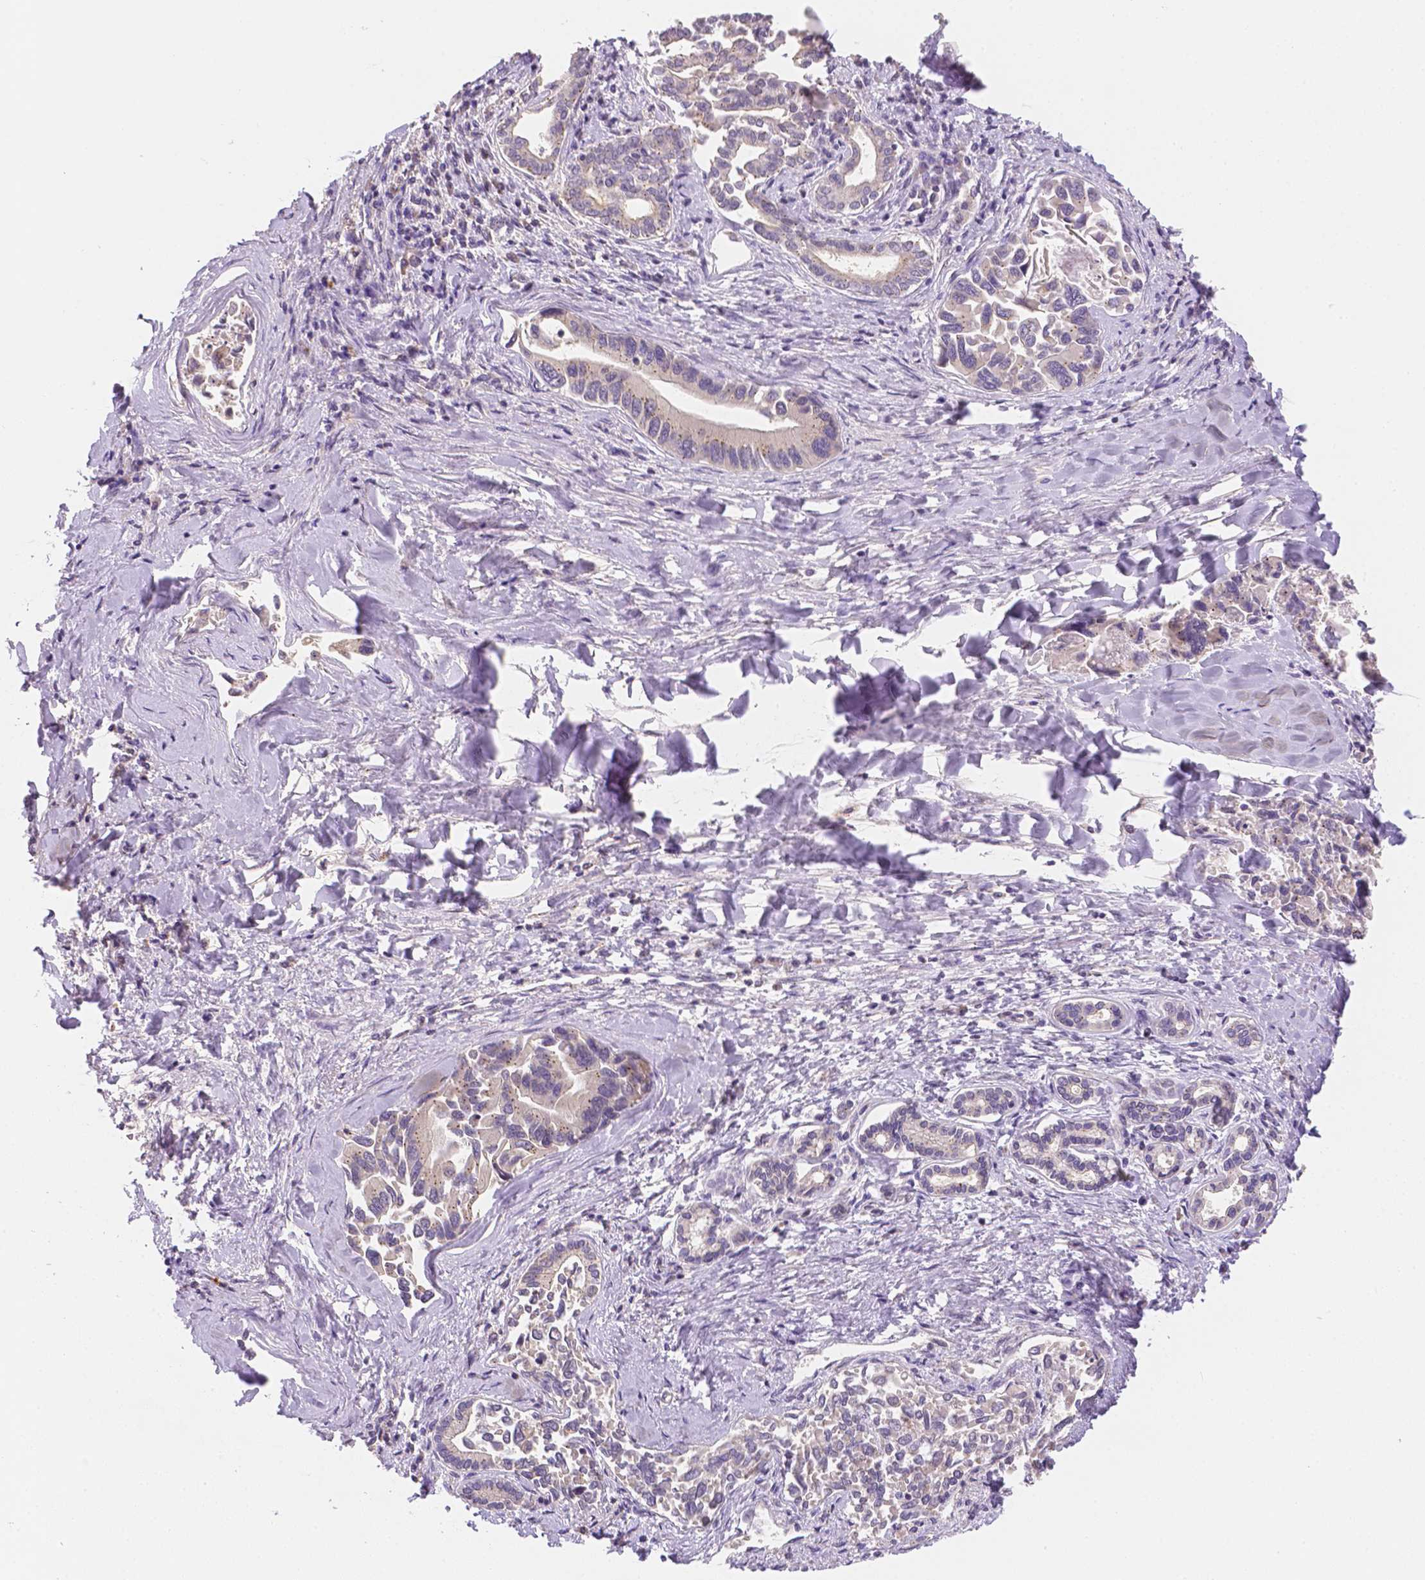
{"staining": {"intensity": "negative", "quantity": "none", "location": "none"}, "tissue": "liver cancer", "cell_type": "Tumor cells", "image_type": "cancer", "snomed": [{"axis": "morphology", "description": "Cholangiocarcinoma"}, {"axis": "topography", "description": "Liver"}], "caption": "Immunohistochemistry (IHC) histopathology image of human liver cancer (cholangiocarcinoma) stained for a protein (brown), which displays no expression in tumor cells. (DAB immunohistochemistry (IHC) visualized using brightfield microscopy, high magnification).", "gene": "C10orf67", "patient": {"sex": "male", "age": 66}}